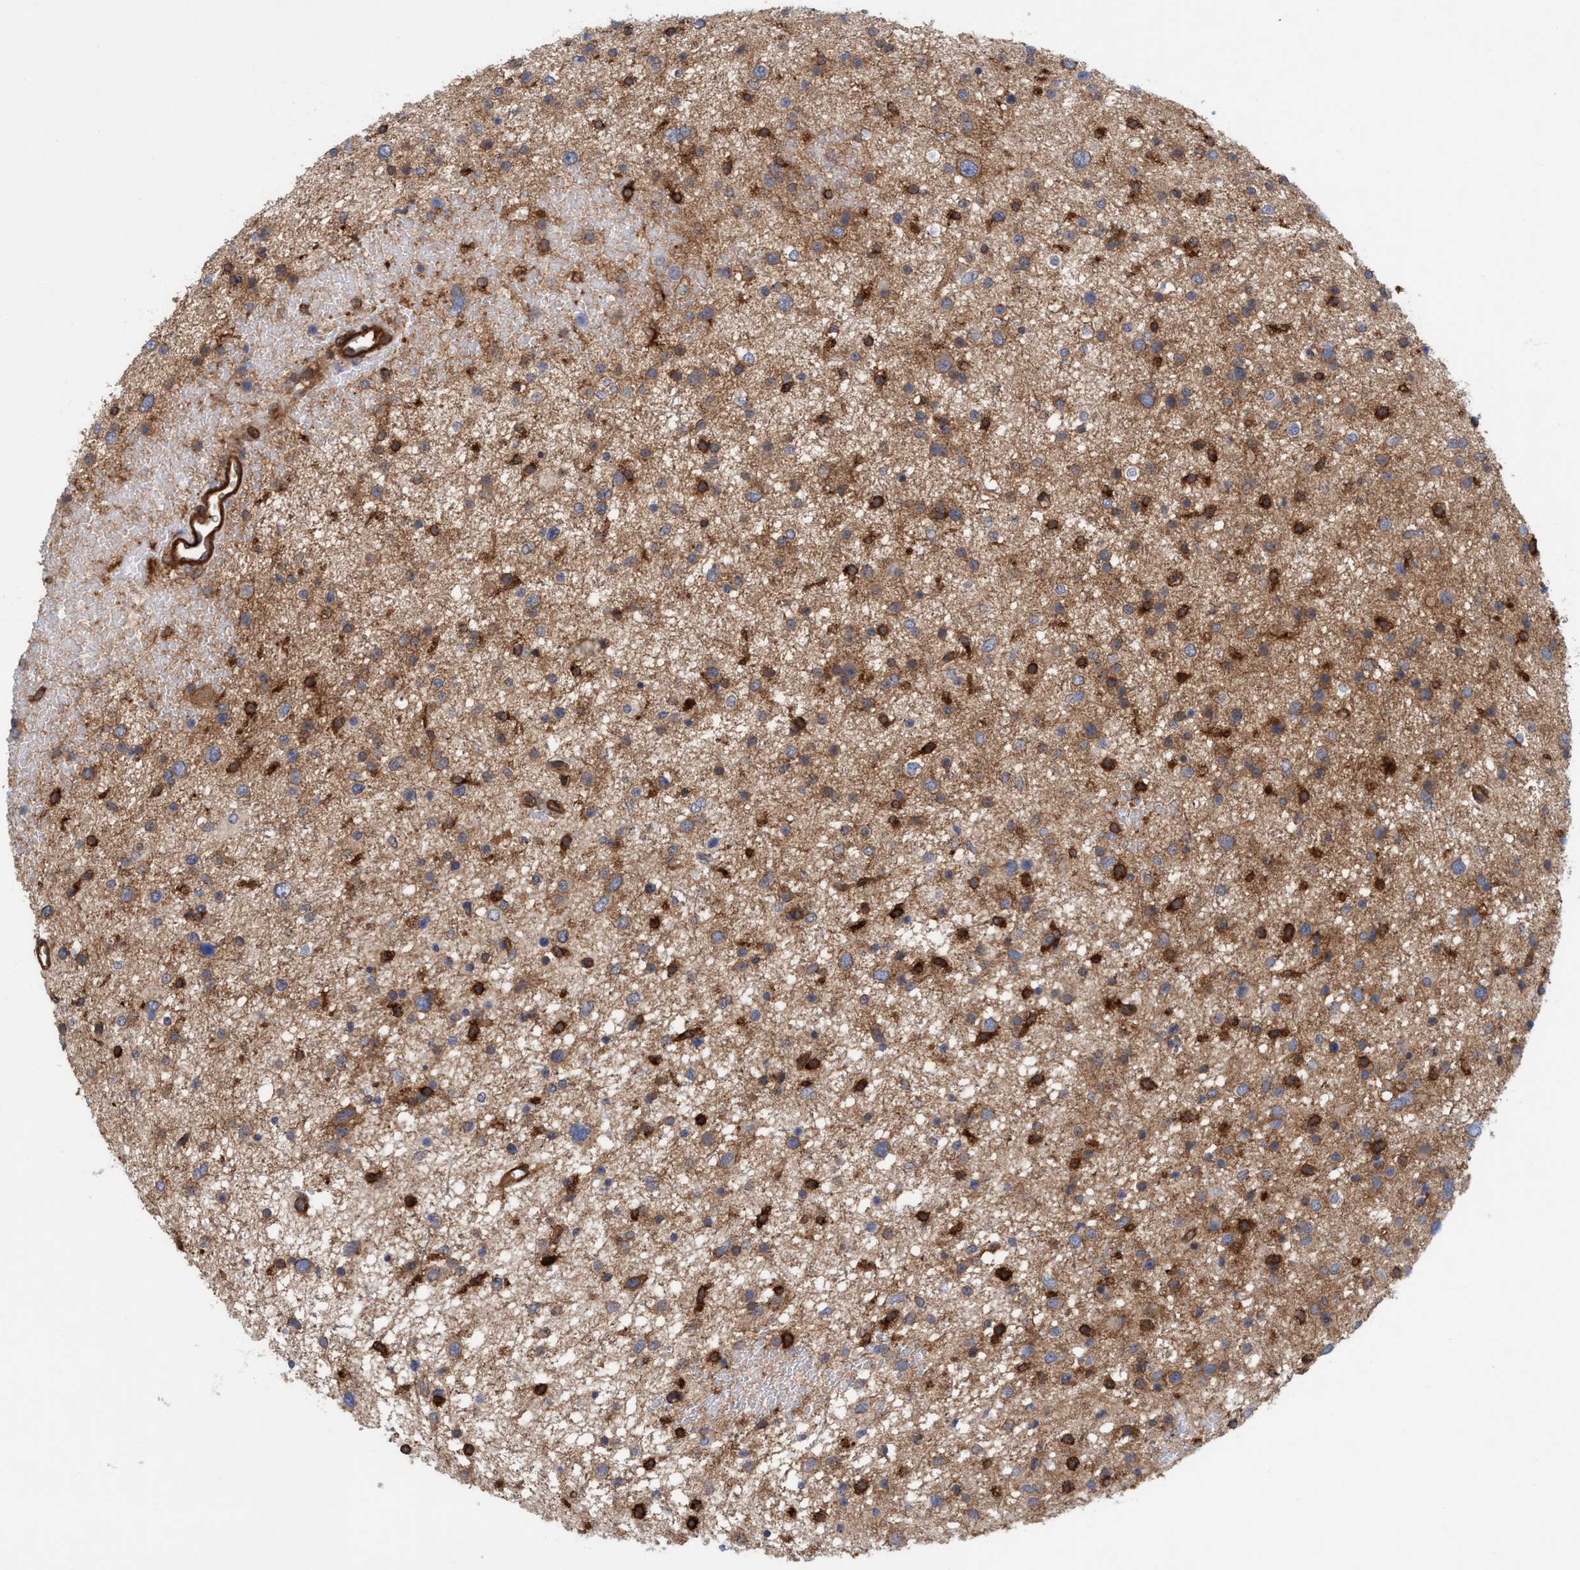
{"staining": {"intensity": "moderate", "quantity": ">75%", "location": "cytoplasmic/membranous"}, "tissue": "glioma", "cell_type": "Tumor cells", "image_type": "cancer", "snomed": [{"axis": "morphology", "description": "Glioma, malignant, Low grade"}, {"axis": "topography", "description": "Brain"}], "caption": "DAB immunohistochemical staining of malignant low-grade glioma exhibits moderate cytoplasmic/membranous protein expression in approximately >75% of tumor cells. The protein of interest is stained brown, and the nuclei are stained in blue (DAB IHC with brightfield microscopy, high magnification).", "gene": "SPECC1", "patient": {"sex": "female", "age": 37}}